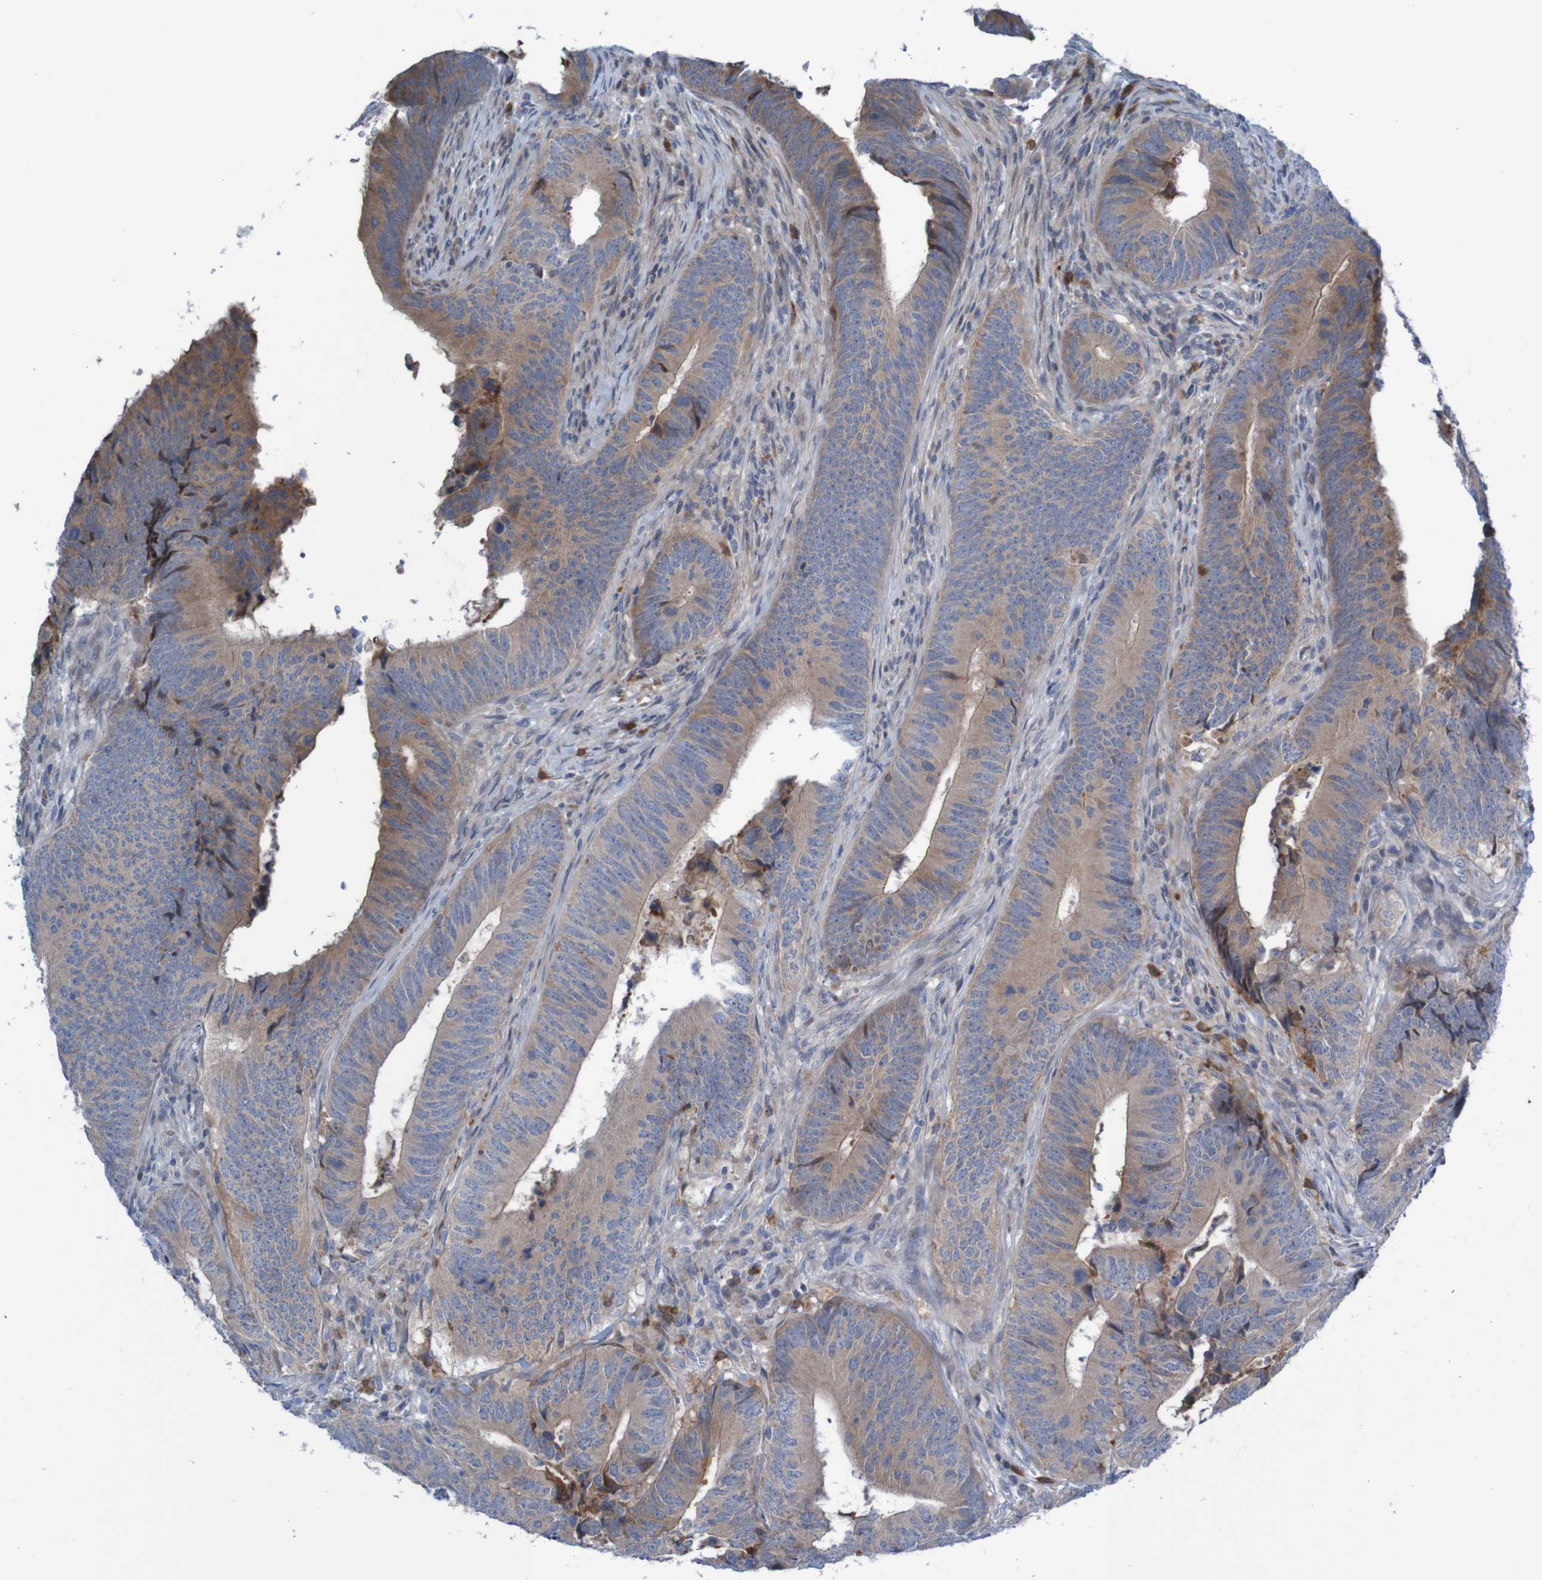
{"staining": {"intensity": "strong", "quantity": "25%-75%", "location": "cytoplasmic/membranous"}, "tissue": "colorectal cancer", "cell_type": "Tumor cells", "image_type": "cancer", "snomed": [{"axis": "morphology", "description": "Normal tissue, NOS"}, {"axis": "morphology", "description": "Adenocarcinoma, NOS"}, {"axis": "topography", "description": "Colon"}], "caption": "Strong cytoplasmic/membranous protein staining is appreciated in about 25%-75% of tumor cells in adenocarcinoma (colorectal). Using DAB (3,3'-diaminobenzidine) (brown) and hematoxylin (blue) stains, captured at high magnification using brightfield microscopy.", "gene": "ANGPT4", "patient": {"sex": "male", "age": 56}}